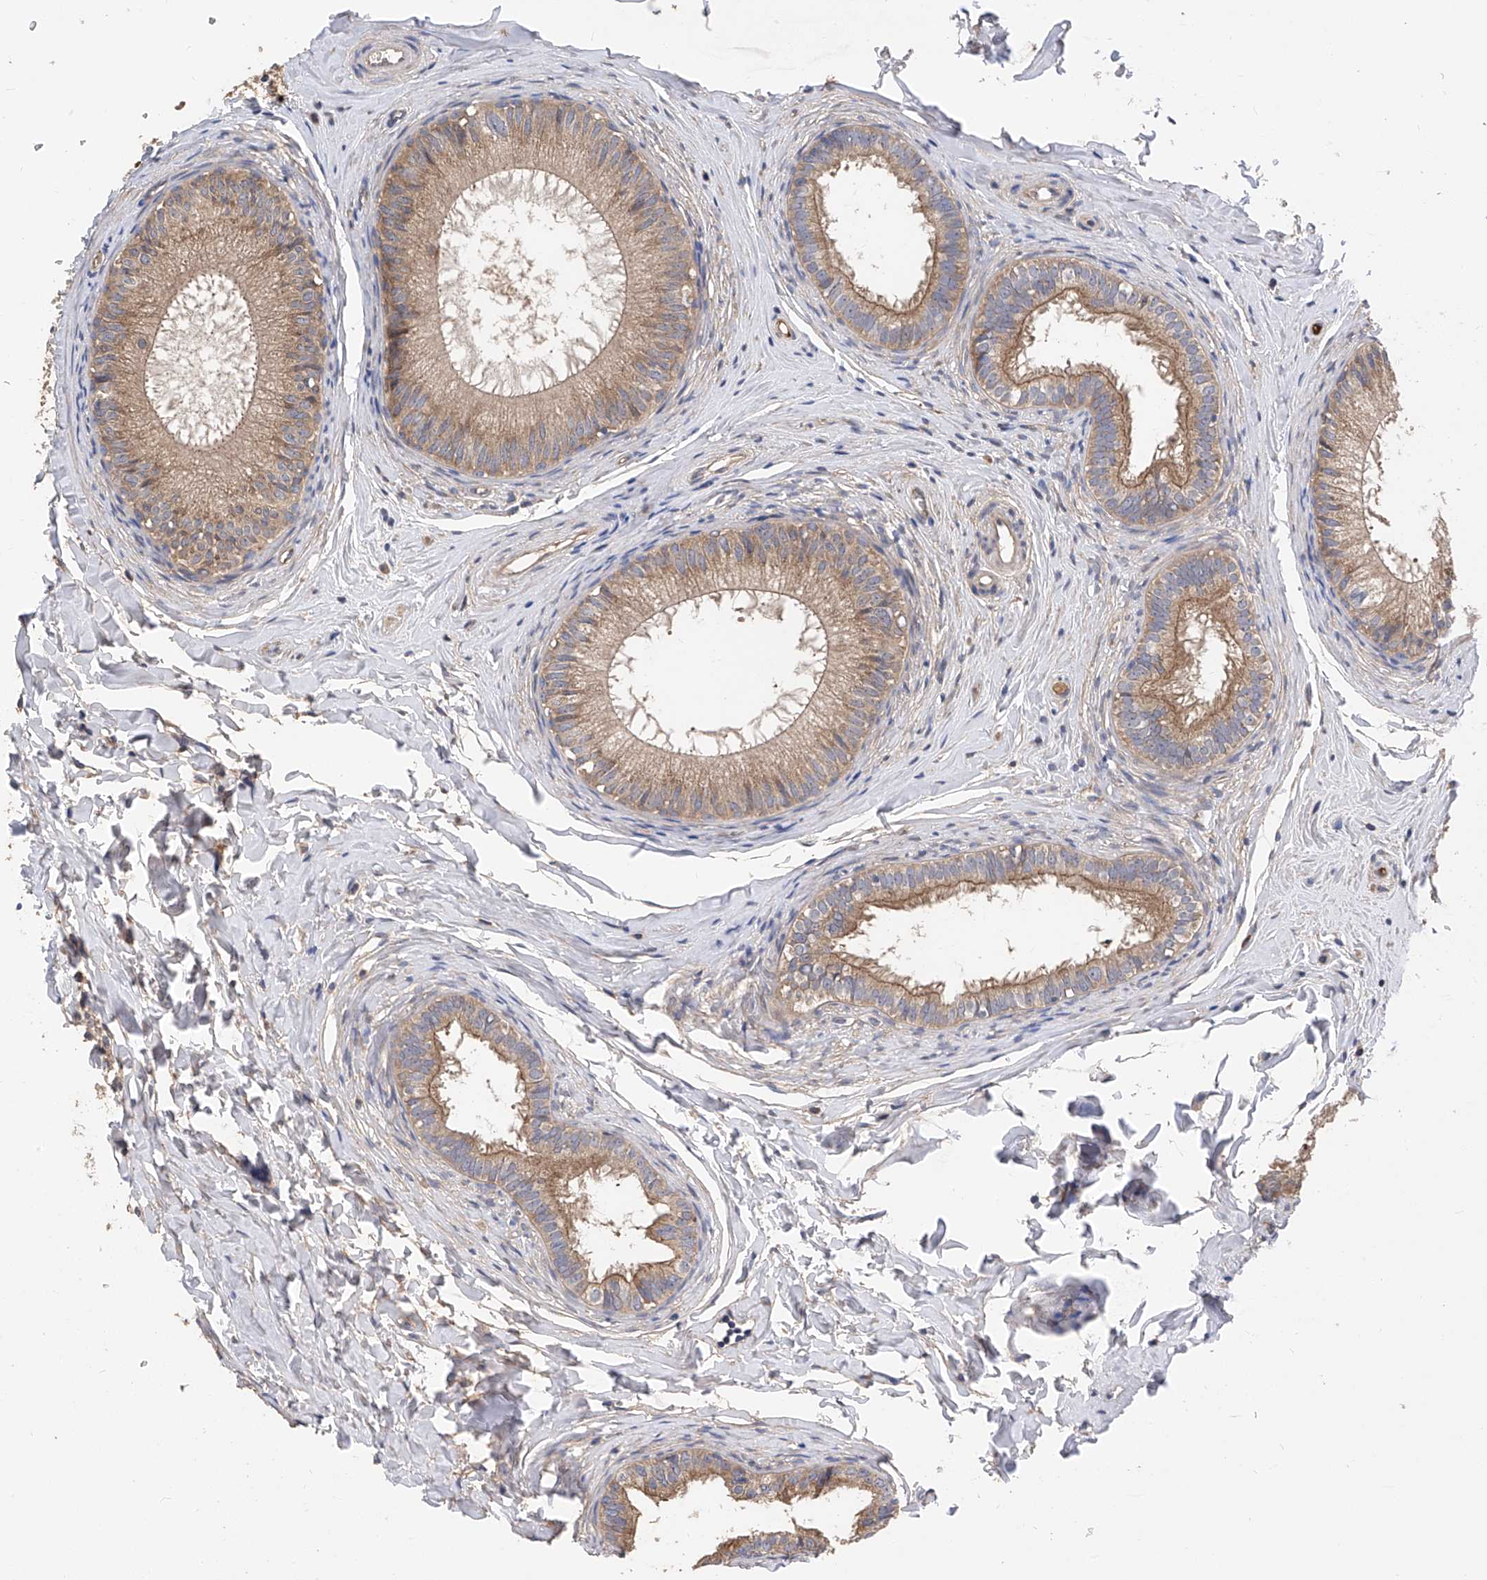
{"staining": {"intensity": "moderate", "quantity": "25%-75%", "location": "cytoplasmic/membranous"}, "tissue": "epididymis", "cell_type": "Glandular cells", "image_type": "normal", "snomed": [{"axis": "morphology", "description": "Normal tissue, NOS"}, {"axis": "topography", "description": "Epididymis"}], "caption": "IHC (DAB (3,3'-diaminobenzidine)) staining of benign human epididymis shows moderate cytoplasmic/membranous protein expression in about 25%-75% of glandular cells.", "gene": "PTK2", "patient": {"sex": "male", "age": 34}}